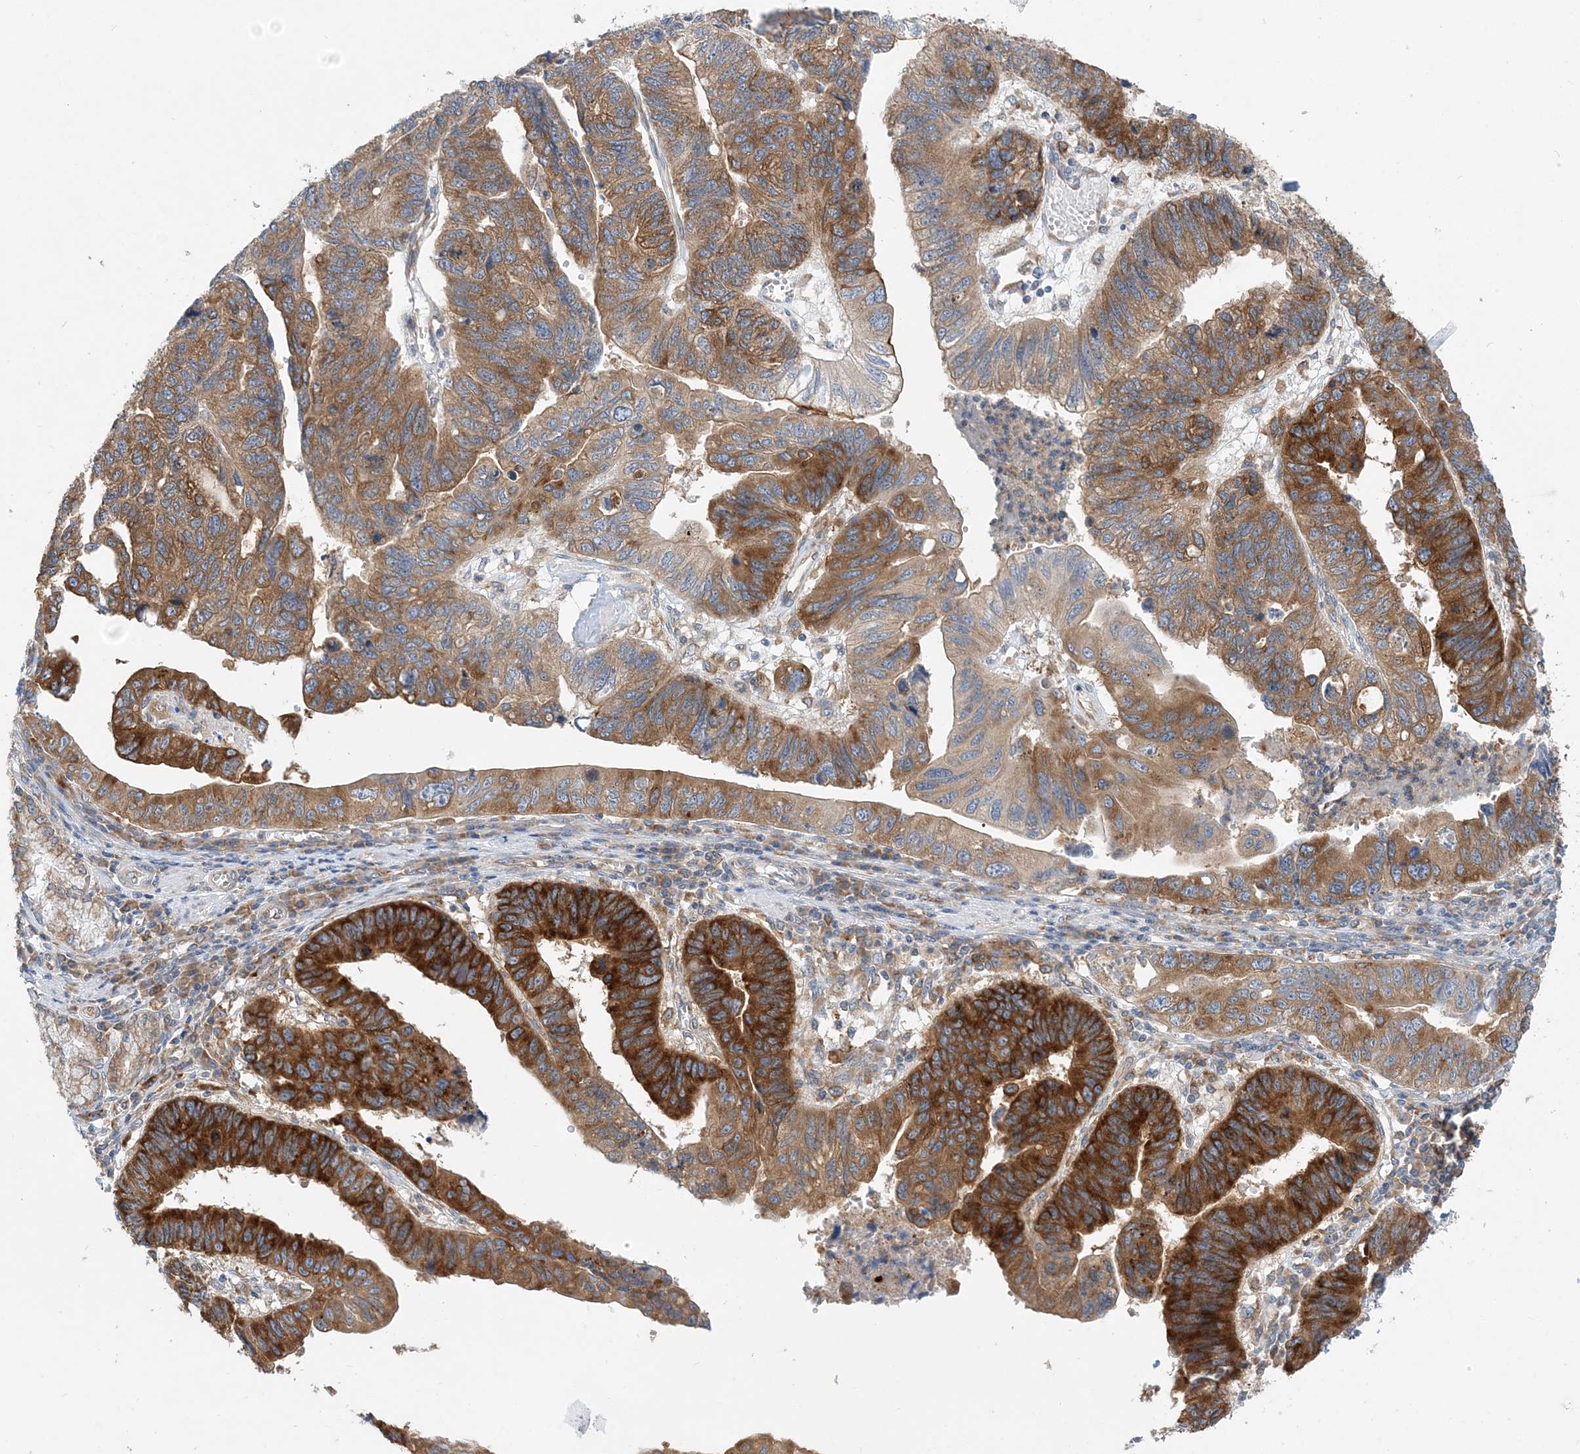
{"staining": {"intensity": "strong", "quantity": ">75%", "location": "cytoplasmic/membranous"}, "tissue": "stomach cancer", "cell_type": "Tumor cells", "image_type": "cancer", "snomed": [{"axis": "morphology", "description": "Adenocarcinoma, NOS"}, {"axis": "topography", "description": "Stomach"}], "caption": "This image displays stomach cancer stained with immunohistochemistry to label a protein in brown. The cytoplasmic/membranous of tumor cells show strong positivity for the protein. Nuclei are counter-stained blue.", "gene": "LARP4B", "patient": {"sex": "male", "age": 59}}